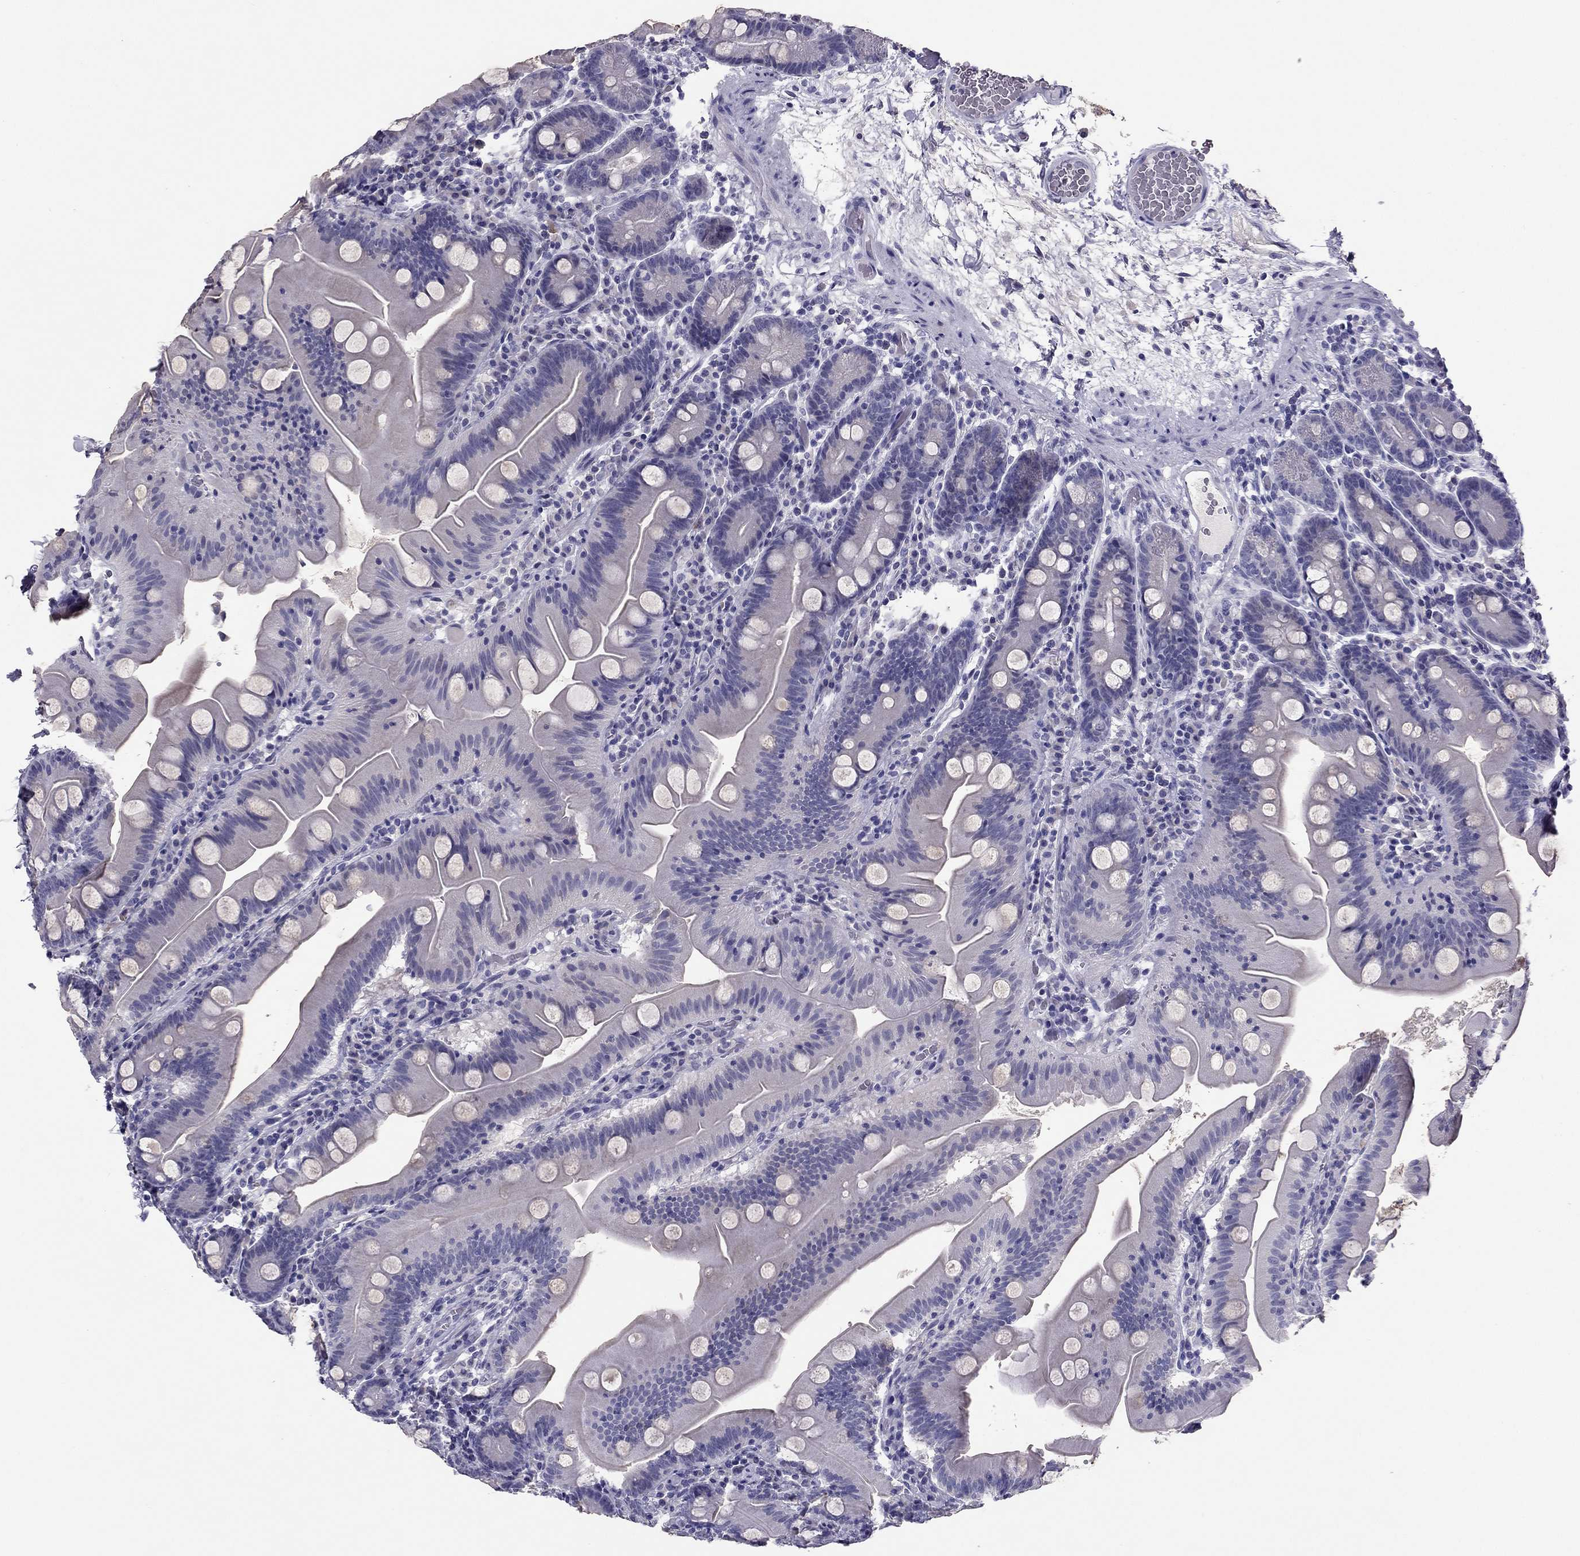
{"staining": {"intensity": "negative", "quantity": "none", "location": "none"}, "tissue": "small intestine", "cell_type": "Glandular cells", "image_type": "normal", "snomed": [{"axis": "morphology", "description": "Normal tissue, NOS"}, {"axis": "topography", "description": "Small intestine"}], "caption": "There is no significant expression in glandular cells of small intestine. (Brightfield microscopy of DAB (3,3'-diaminobenzidine) immunohistochemistry (IHC) at high magnification).", "gene": "RHO", "patient": {"sex": "male", "age": 37}}